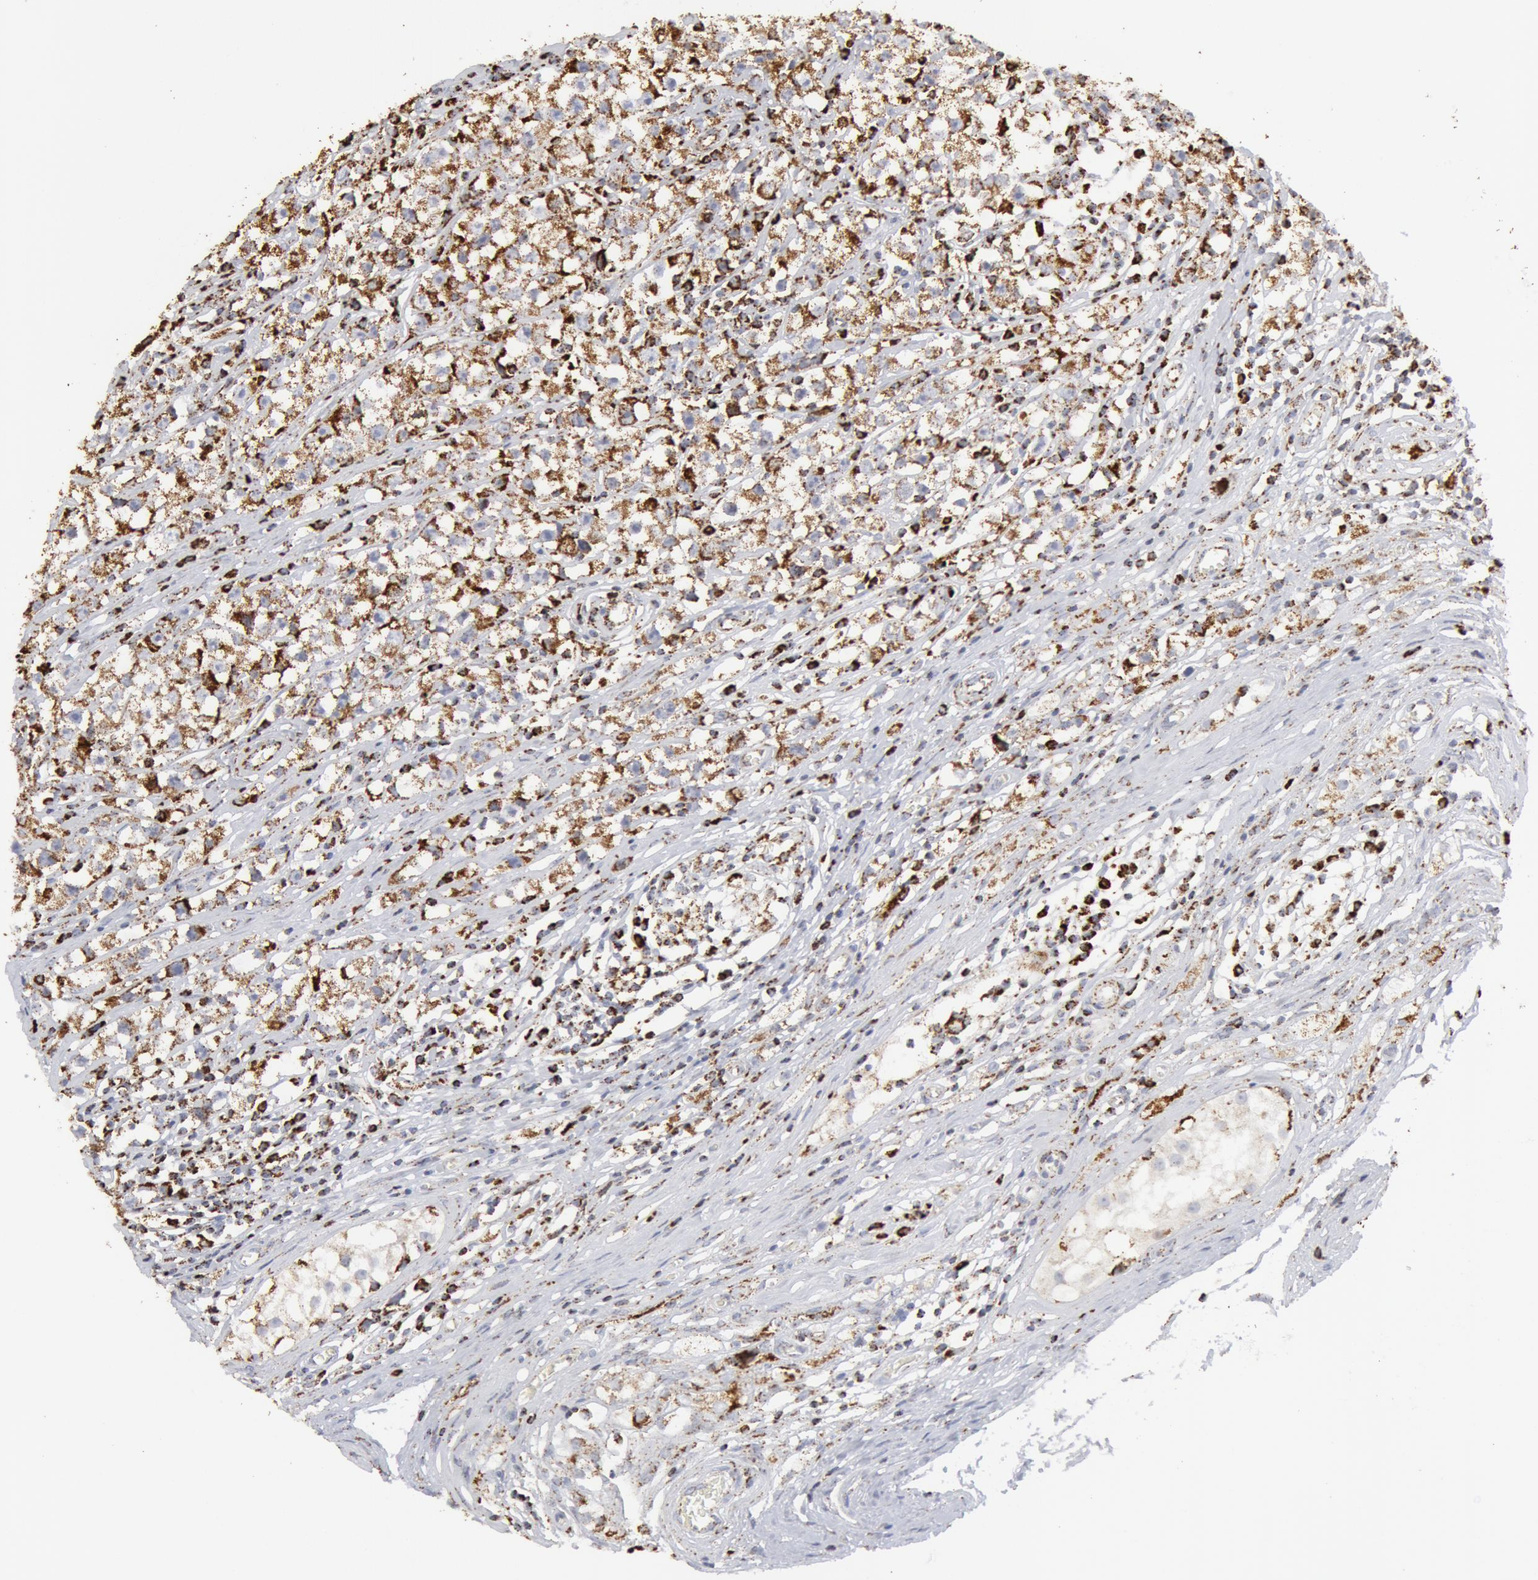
{"staining": {"intensity": "moderate", "quantity": "25%-75%", "location": "cytoplasmic/membranous"}, "tissue": "testis cancer", "cell_type": "Tumor cells", "image_type": "cancer", "snomed": [{"axis": "morphology", "description": "Seminoma, NOS"}, {"axis": "topography", "description": "Testis"}], "caption": "Immunohistochemical staining of testis cancer shows medium levels of moderate cytoplasmic/membranous protein positivity in approximately 25%-75% of tumor cells.", "gene": "ATP5F1B", "patient": {"sex": "male", "age": 35}}